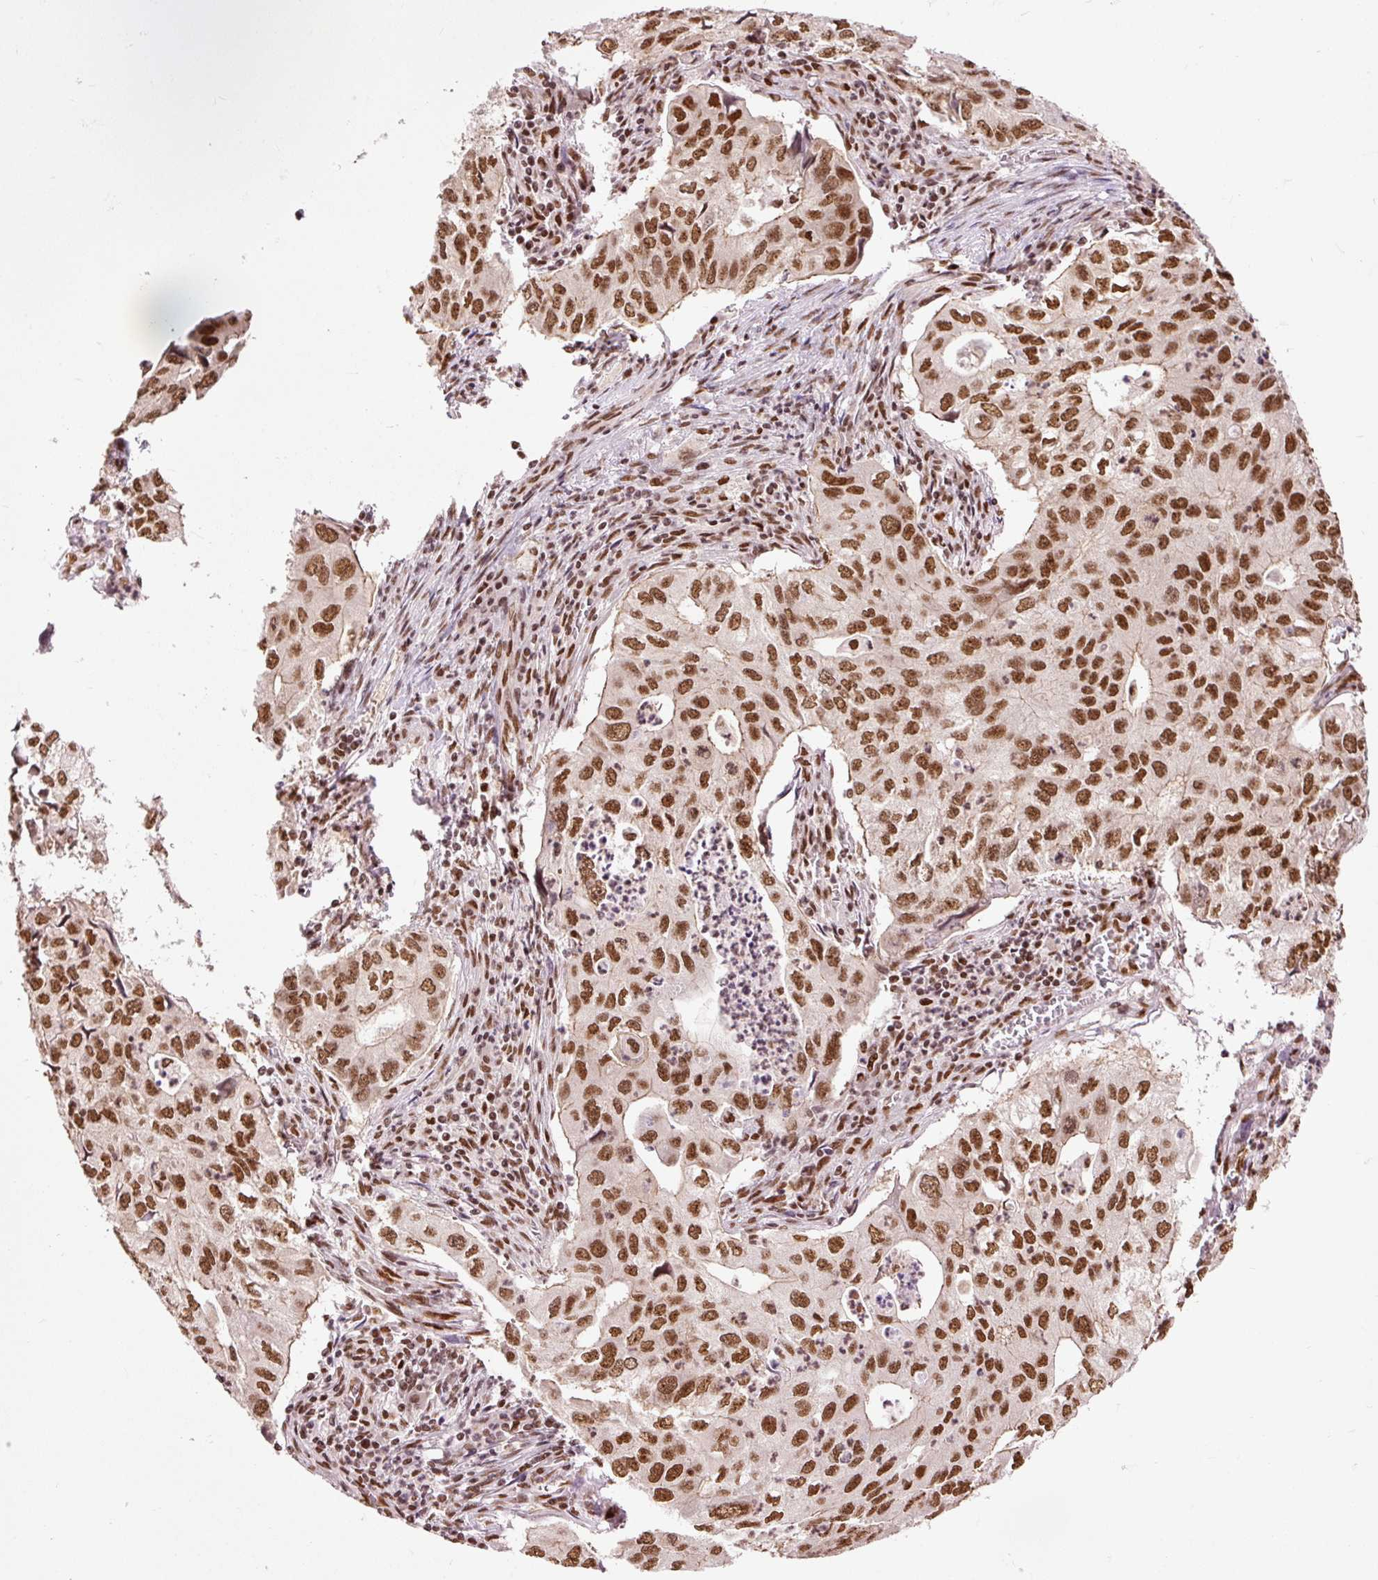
{"staining": {"intensity": "strong", "quantity": ">75%", "location": "nuclear"}, "tissue": "lung cancer", "cell_type": "Tumor cells", "image_type": "cancer", "snomed": [{"axis": "morphology", "description": "Adenocarcinoma, NOS"}, {"axis": "topography", "description": "Lung"}], "caption": "Brown immunohistochemical staining in lung cancer reveals strong nuclear staining in approximately >75% of tumor cells.", "gene": "ZBTB44", "patient": {"sex": "male", "age": 48}}